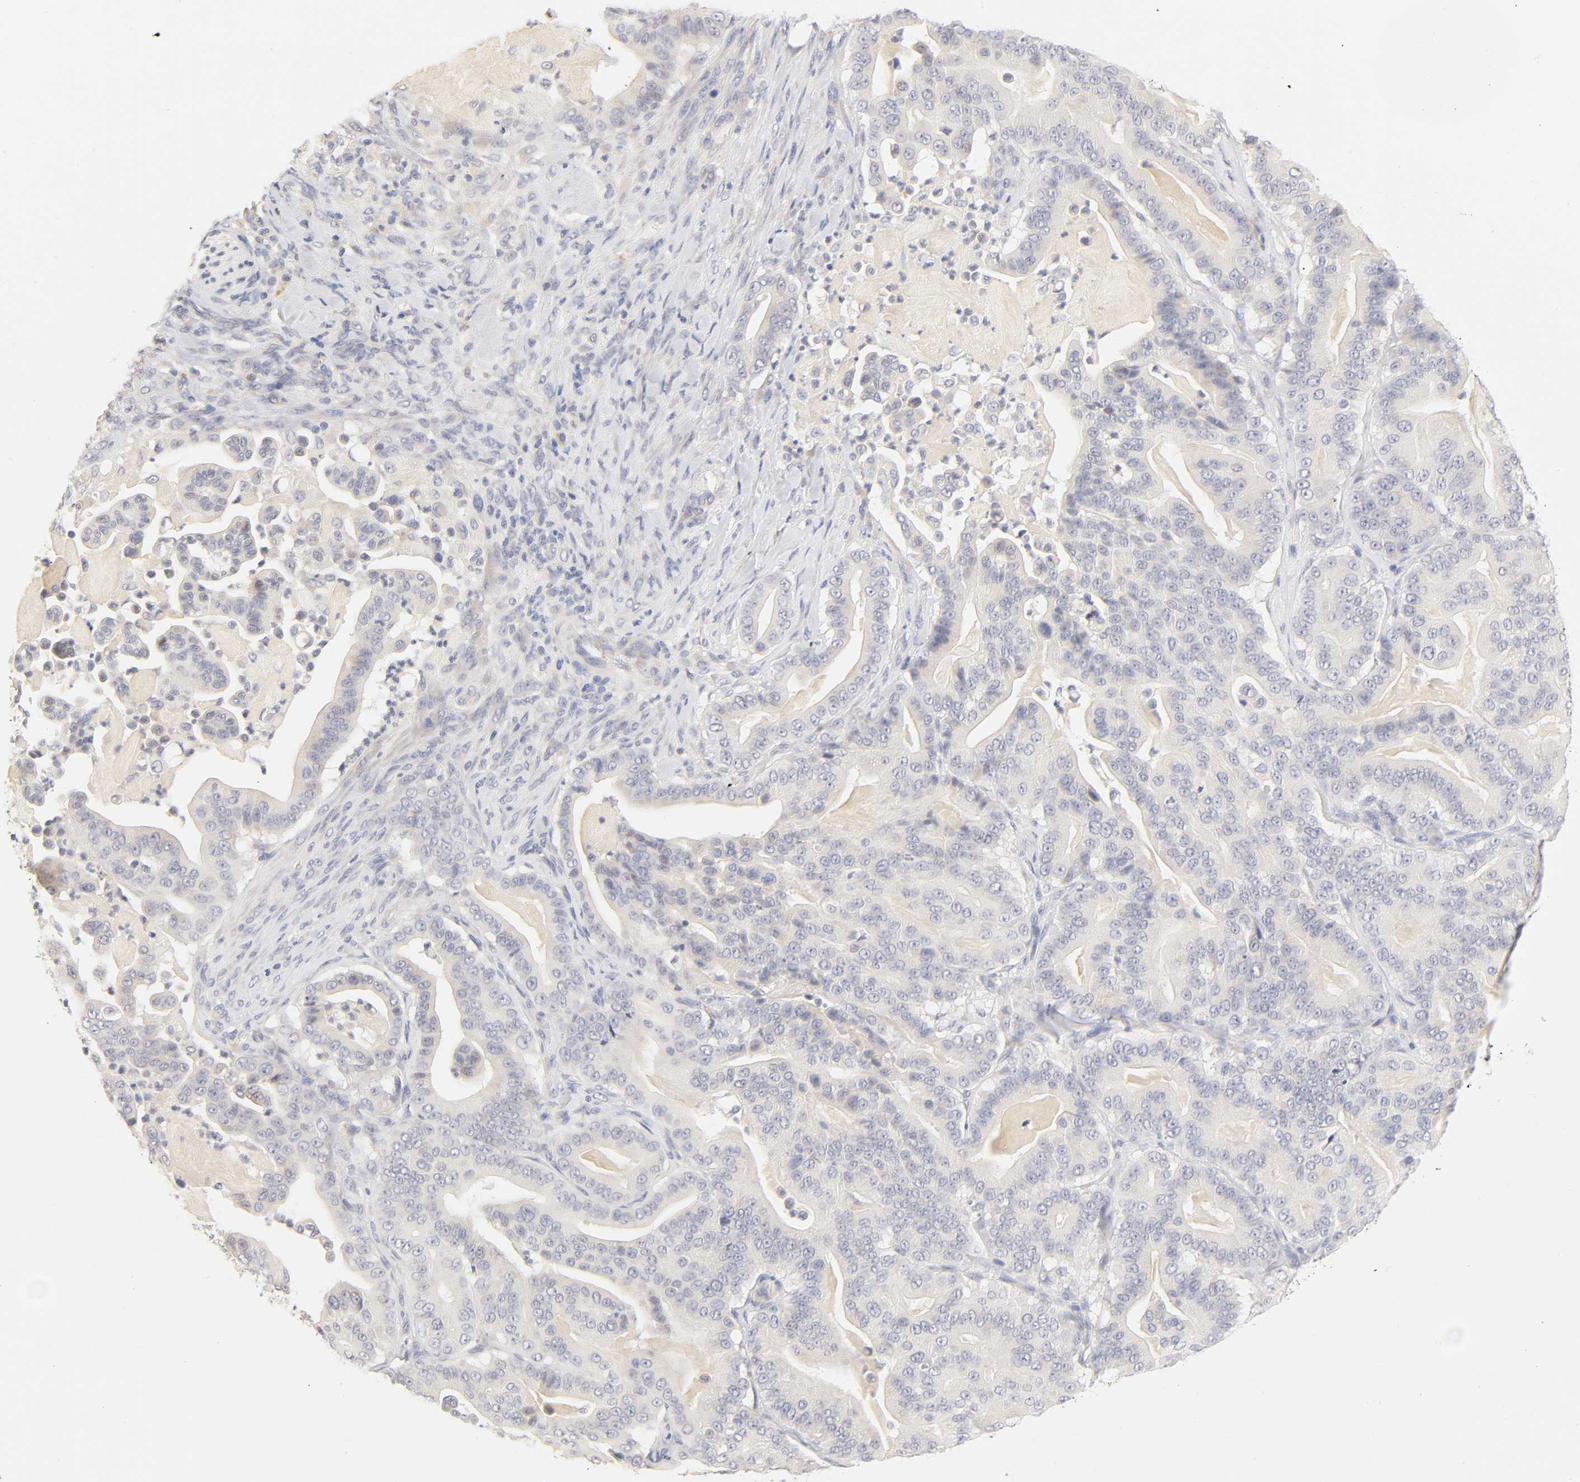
{"staining": {"intensity": "weak", "quantity": "25%-75%", "location": "cytoplasmic/membranous"}, "tissue": "pancreatic cancer", "cell_type": "Tumor cells", "image_type": "cancer", "snomed": [{"axis": "morphology", "description": "Adenocarcinoma, NOS"}, {"axis": "topography", "description": "Pancreas"}], "caption": "Immunohistochemistry (IHC) (DAB (3,3'-diaminobenzidine)) staining of human adenocarcinoma (pancreatic) exhibits weak cytoplasmic/membranous protein positivity in approximately 25%-75% of tumor cells. (DAB (3,3'-diaminobenzidine) IHC, brown staining for protein, blue staining for nuclei).", "gene": "CYP4B1", "patient": {"sex": "male", "age": 63}}